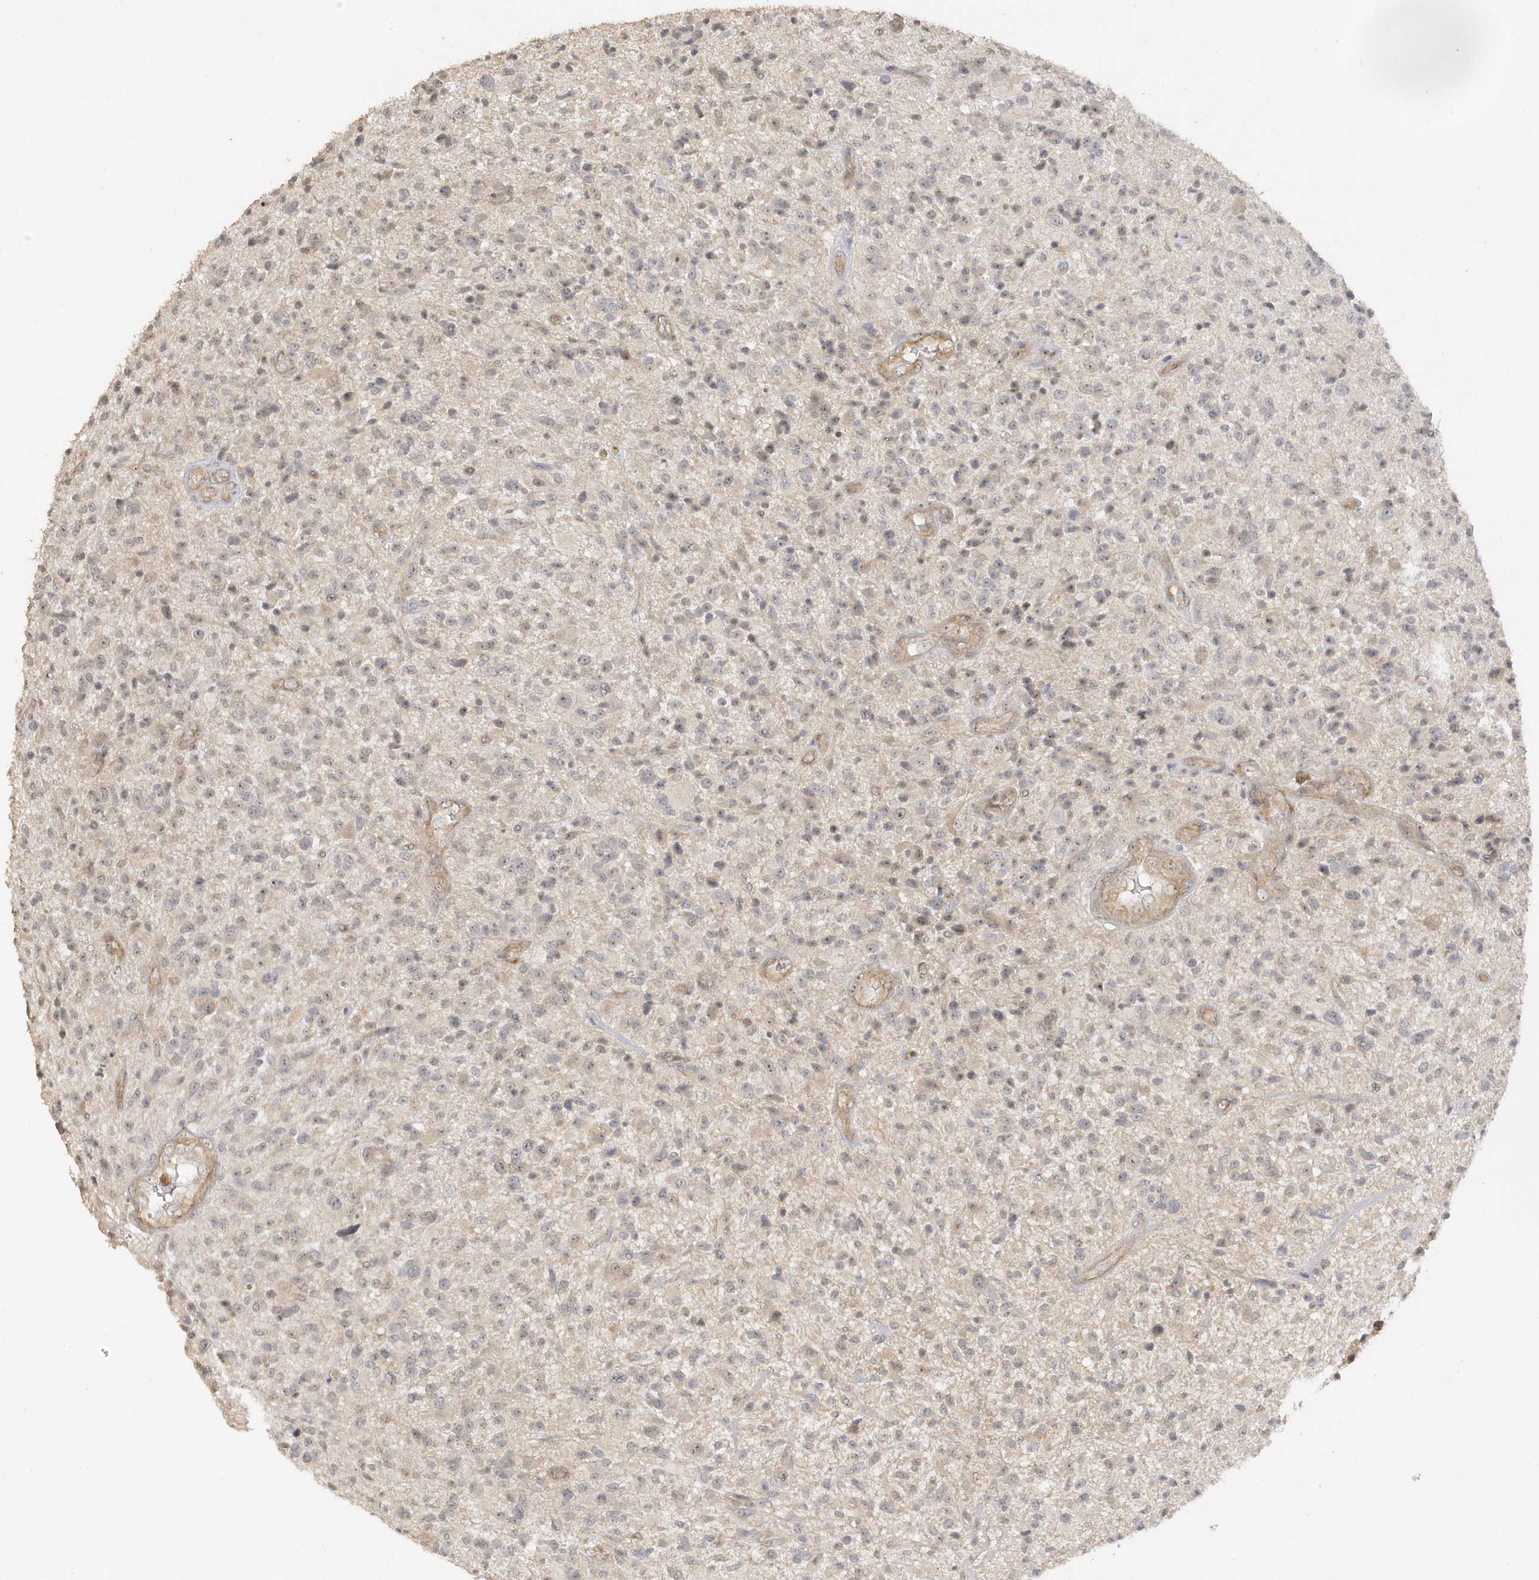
{"staining": {"intensity": "weak", "quantity": "<25%", "location": "nuclear"}, "tissue": "glioma", "cell_type": "Tumor cells", "image_type": "cancer", "snomed": [{"axis": "morphology", "description": "Glioma, malignant, High grade"}, {"axis": "topography", "description": "Brain"}], "caption": "Malignant high-grade glioma stained for a protein using IHC demonstrates no staining tumor cells.", "gene": "DDX18", "patient": {"sex": "male", "age": 47}}